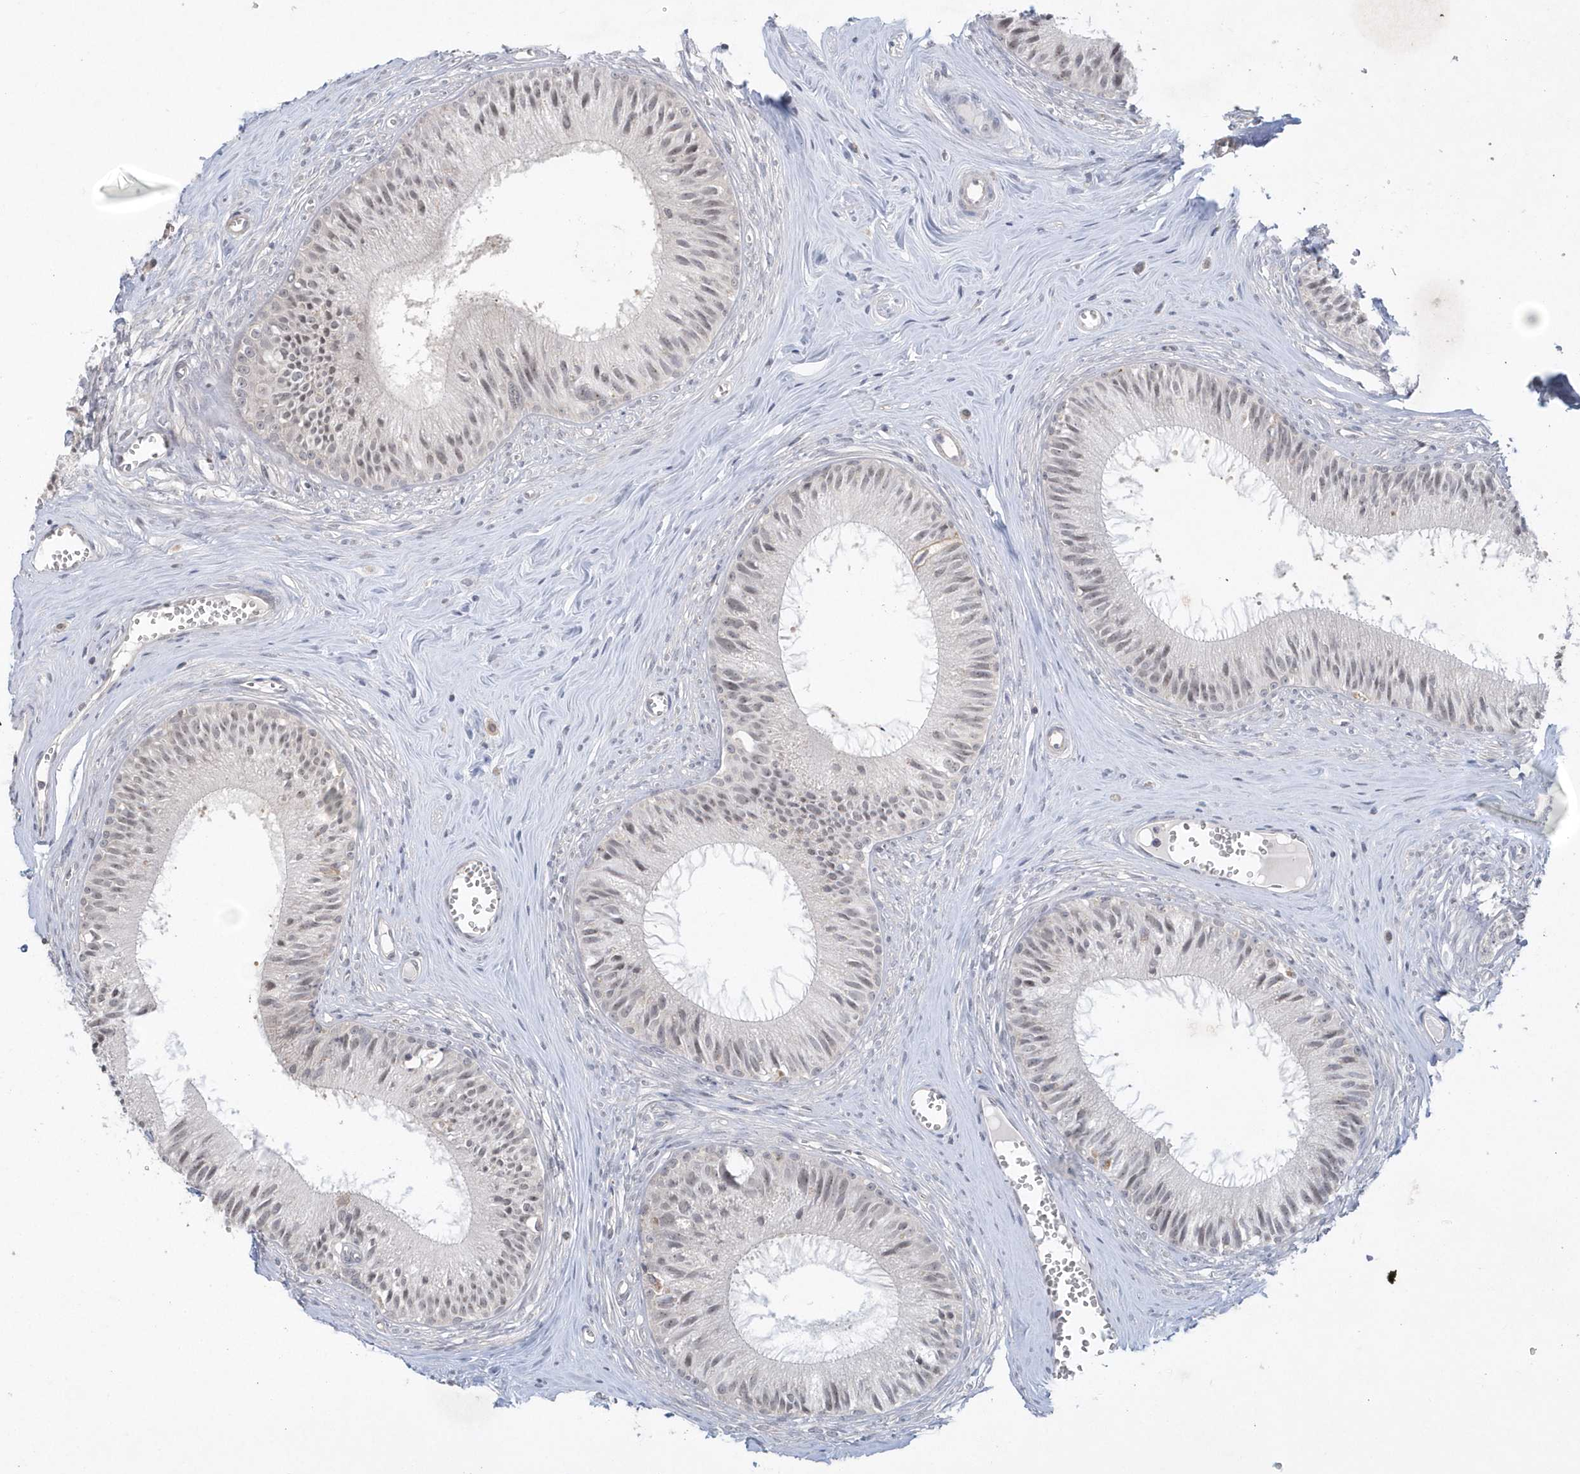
{"staining": {"intensity": "weak", "quantity": "<25%", "location": "cytoplasmic/membranous"}, "tissue": "epididymis", "cell_type": "Glandular cells", "image_type": "normal", "snomed": [{"axis": "morphology", "description": "Normal tissue, NOS"}, {"axis": "topography", "description": "Epididymis"}], "caption": "IHC photomicrograph of unremarkable epididymis: epididymis stained with DAB displays no significant protein positivity in glandular cells. (DAB immunohistochemistry (IHC) with hematoxylin counter stain).", "gene": "CRIP3", "patient": {"sex": "male", "age": 36}}